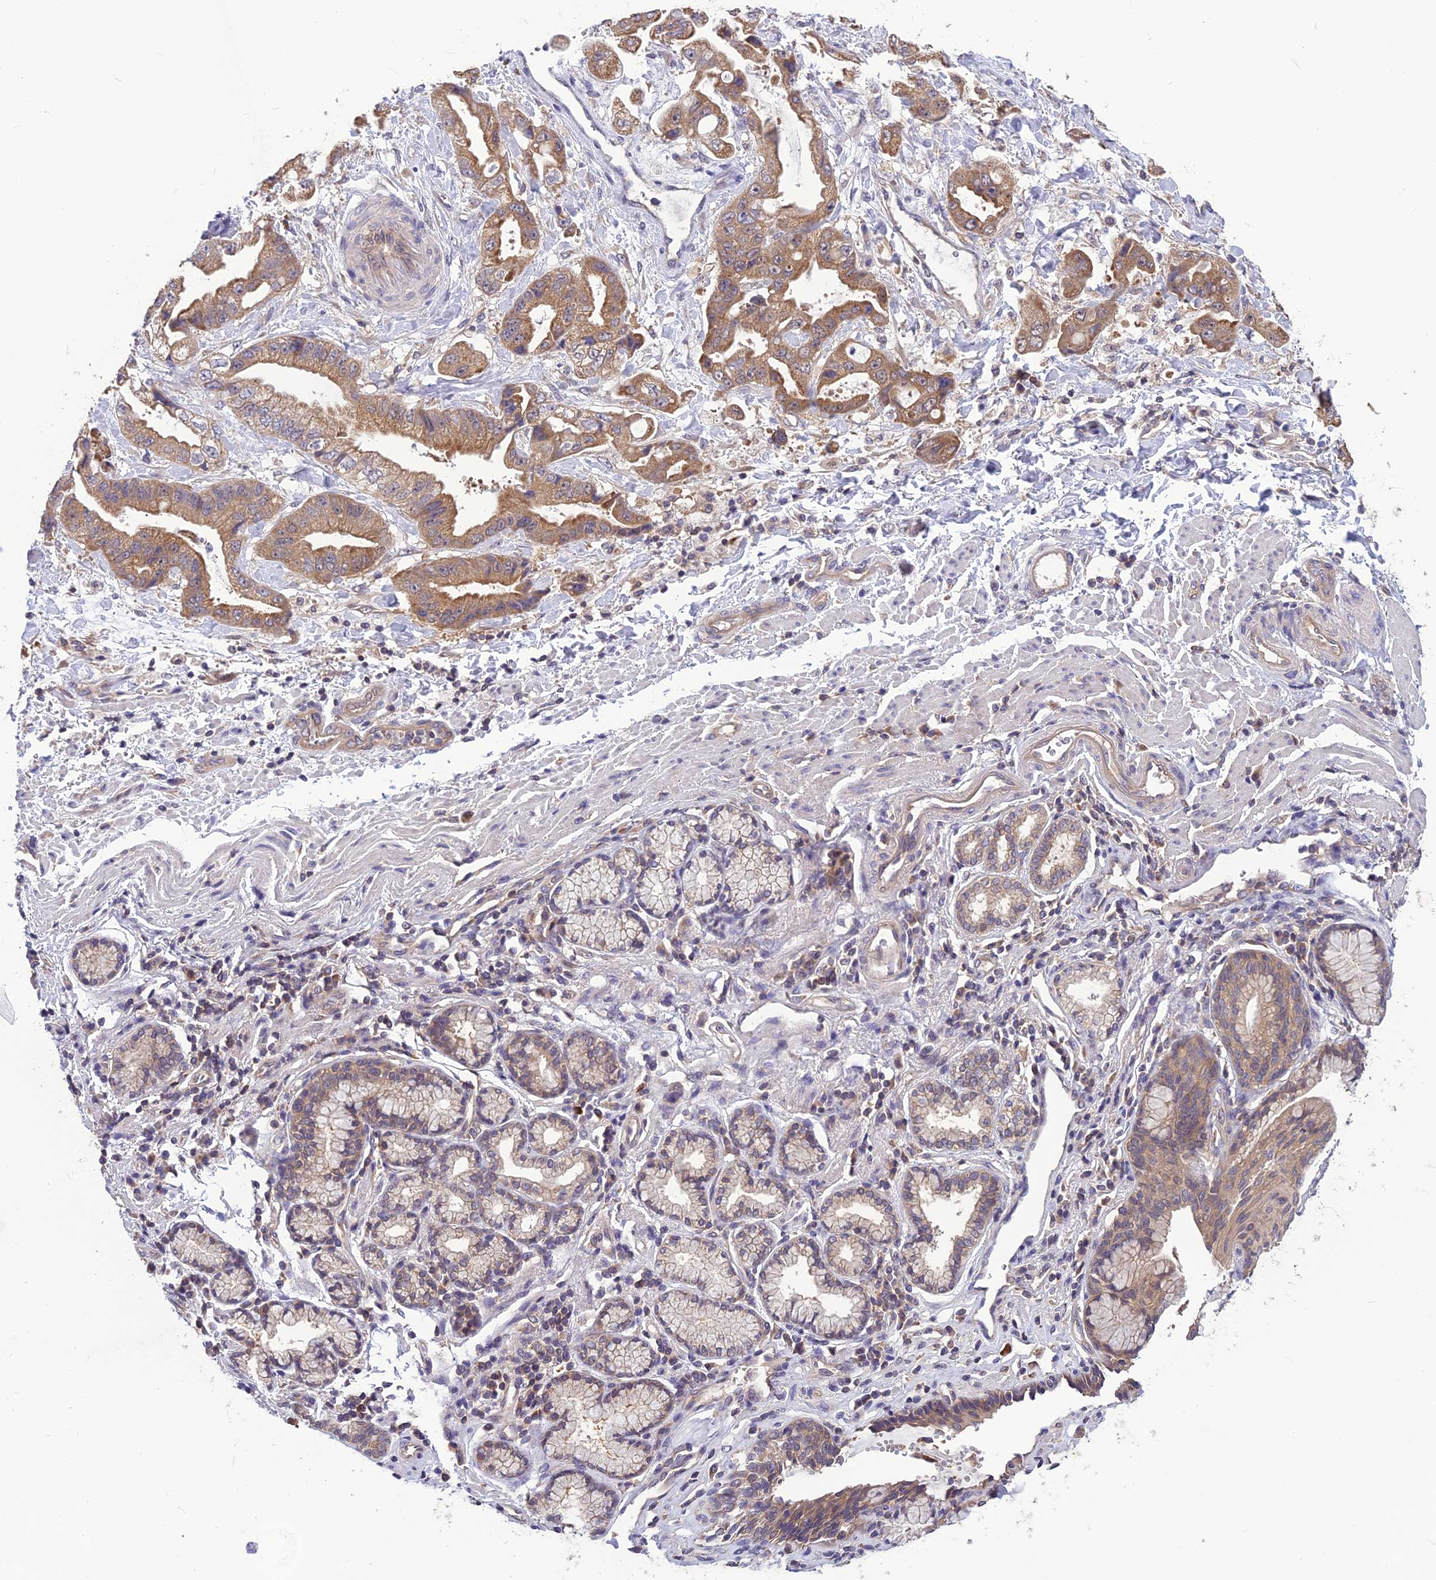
{"staining": {"intensity": "moderate", "quantity": ">75%", "location": "cytoplasmic/membranous"}, "tissue": "stomach cancer", "cell_type": "Tumor cells", "image_type": "cancer", "snomed": [{"axis": "morphology", "description": "Adenocarcinoma, NOS"}, {"axis": "topography", "description": "Stomach"}], "caption": "DAB immunohistochemical staining of stomach cancer (adenocarcinoma) shows moderate cytoplasmic/membranous protein expression in about >75% of tumor cells. The staining was performed using DAB, with brown indicating positive protein expression. Nuclei are stained blue with hematoxylin.", "gene": "PSMF1", "patient": {"sex": "male", "age": 62}}